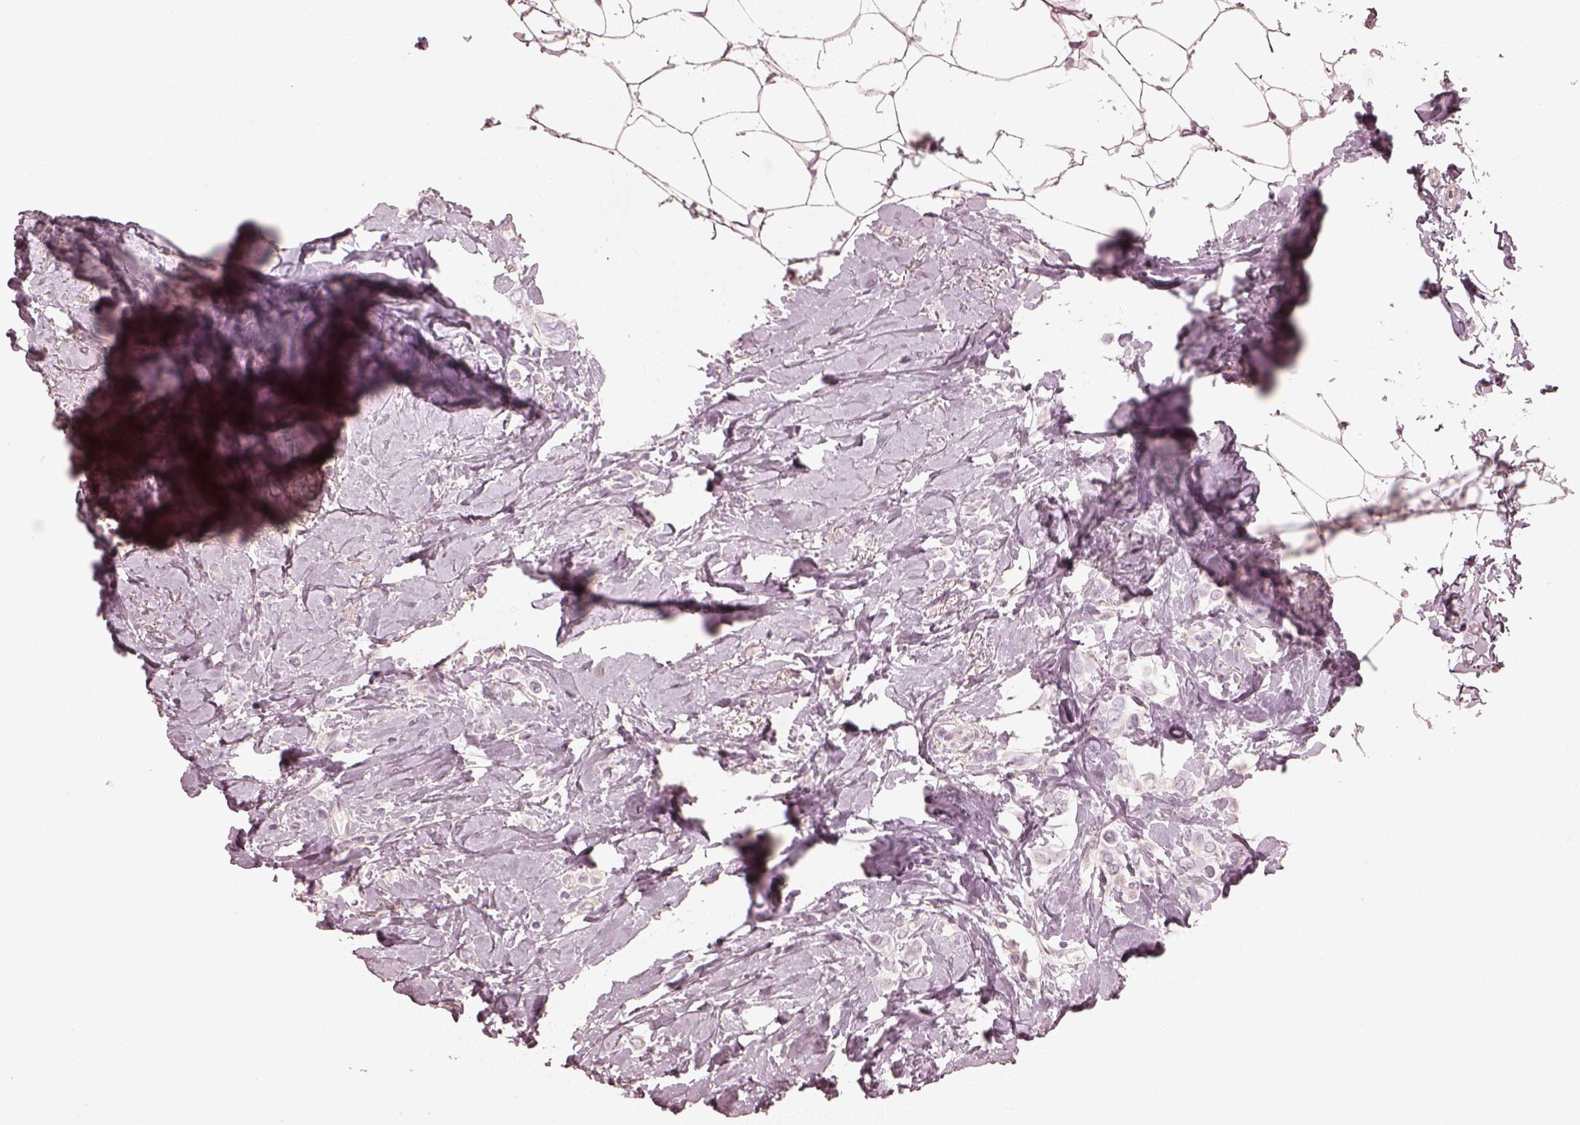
{"staining": {"intensity": "negative", "quantity": "none", "location": "none"}, "tissue": "breast cancer", "cell_type": "Tumor cells", "image_type": "cancer", "snomed": [{"axis": "morphology", "description": "Duct carcinoma"}, {"axis": "topography", "description": "Breast"}], "caption": "Breast invasive ductal carcinoma stained for a protein using IHC exhibits no expression tumor cells.", "gene": "PRLHR", "patient": {"sex": "female", "age": 40}}